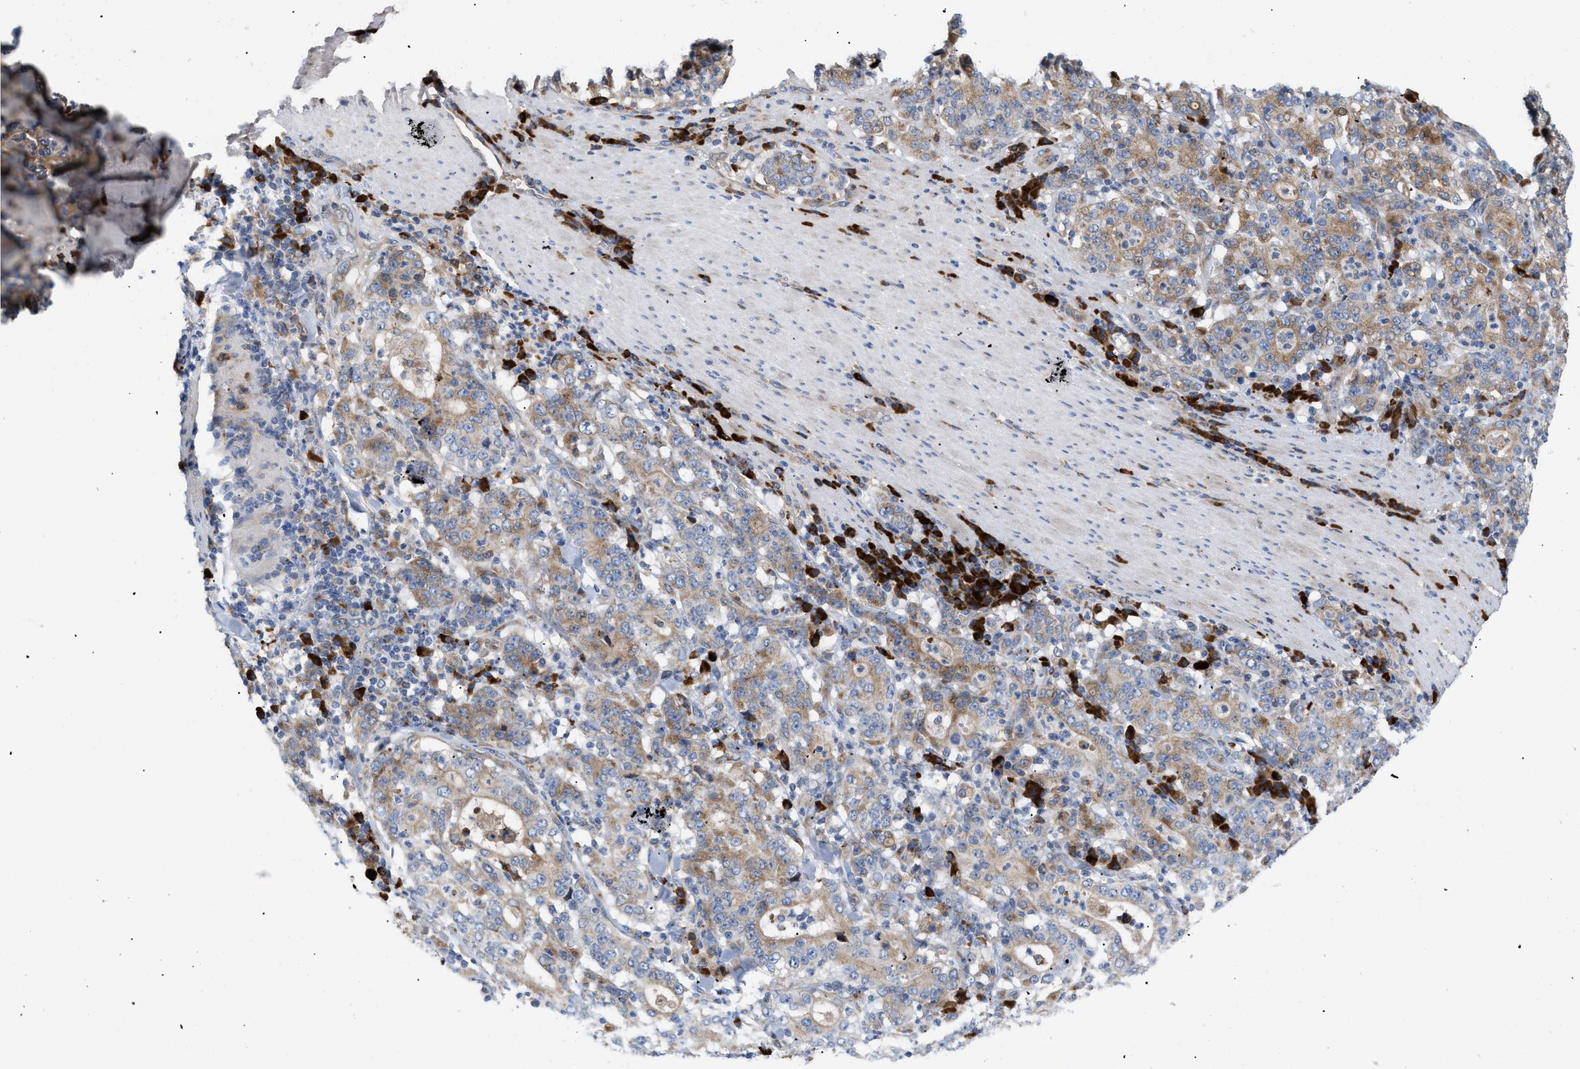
{"staining": {"intensity": "moderate", "quantity": ">75%", "location": "cytoplasmic/membranous"}, "tissue": "stomach cancer", "cell_type": "Tumor cells", "image_type": "cancer", "snomed": [{"axis": "morphology", "description": "Normal tissue, NOS"}, {"axis": "morphology", "description": "Adenocarcinoma, NOS"}, {"axis": "topography", "description": "Stomach, upper"}, {"axis": "topography", "description": "Stomach"}], "caption": "Stomach cancer (adenocarcinoma) stained with a protein marker reveals moderate staining in tumor cells.", "gene": "SLC50A1", "patient": {"sex": "male", "age": 59}}